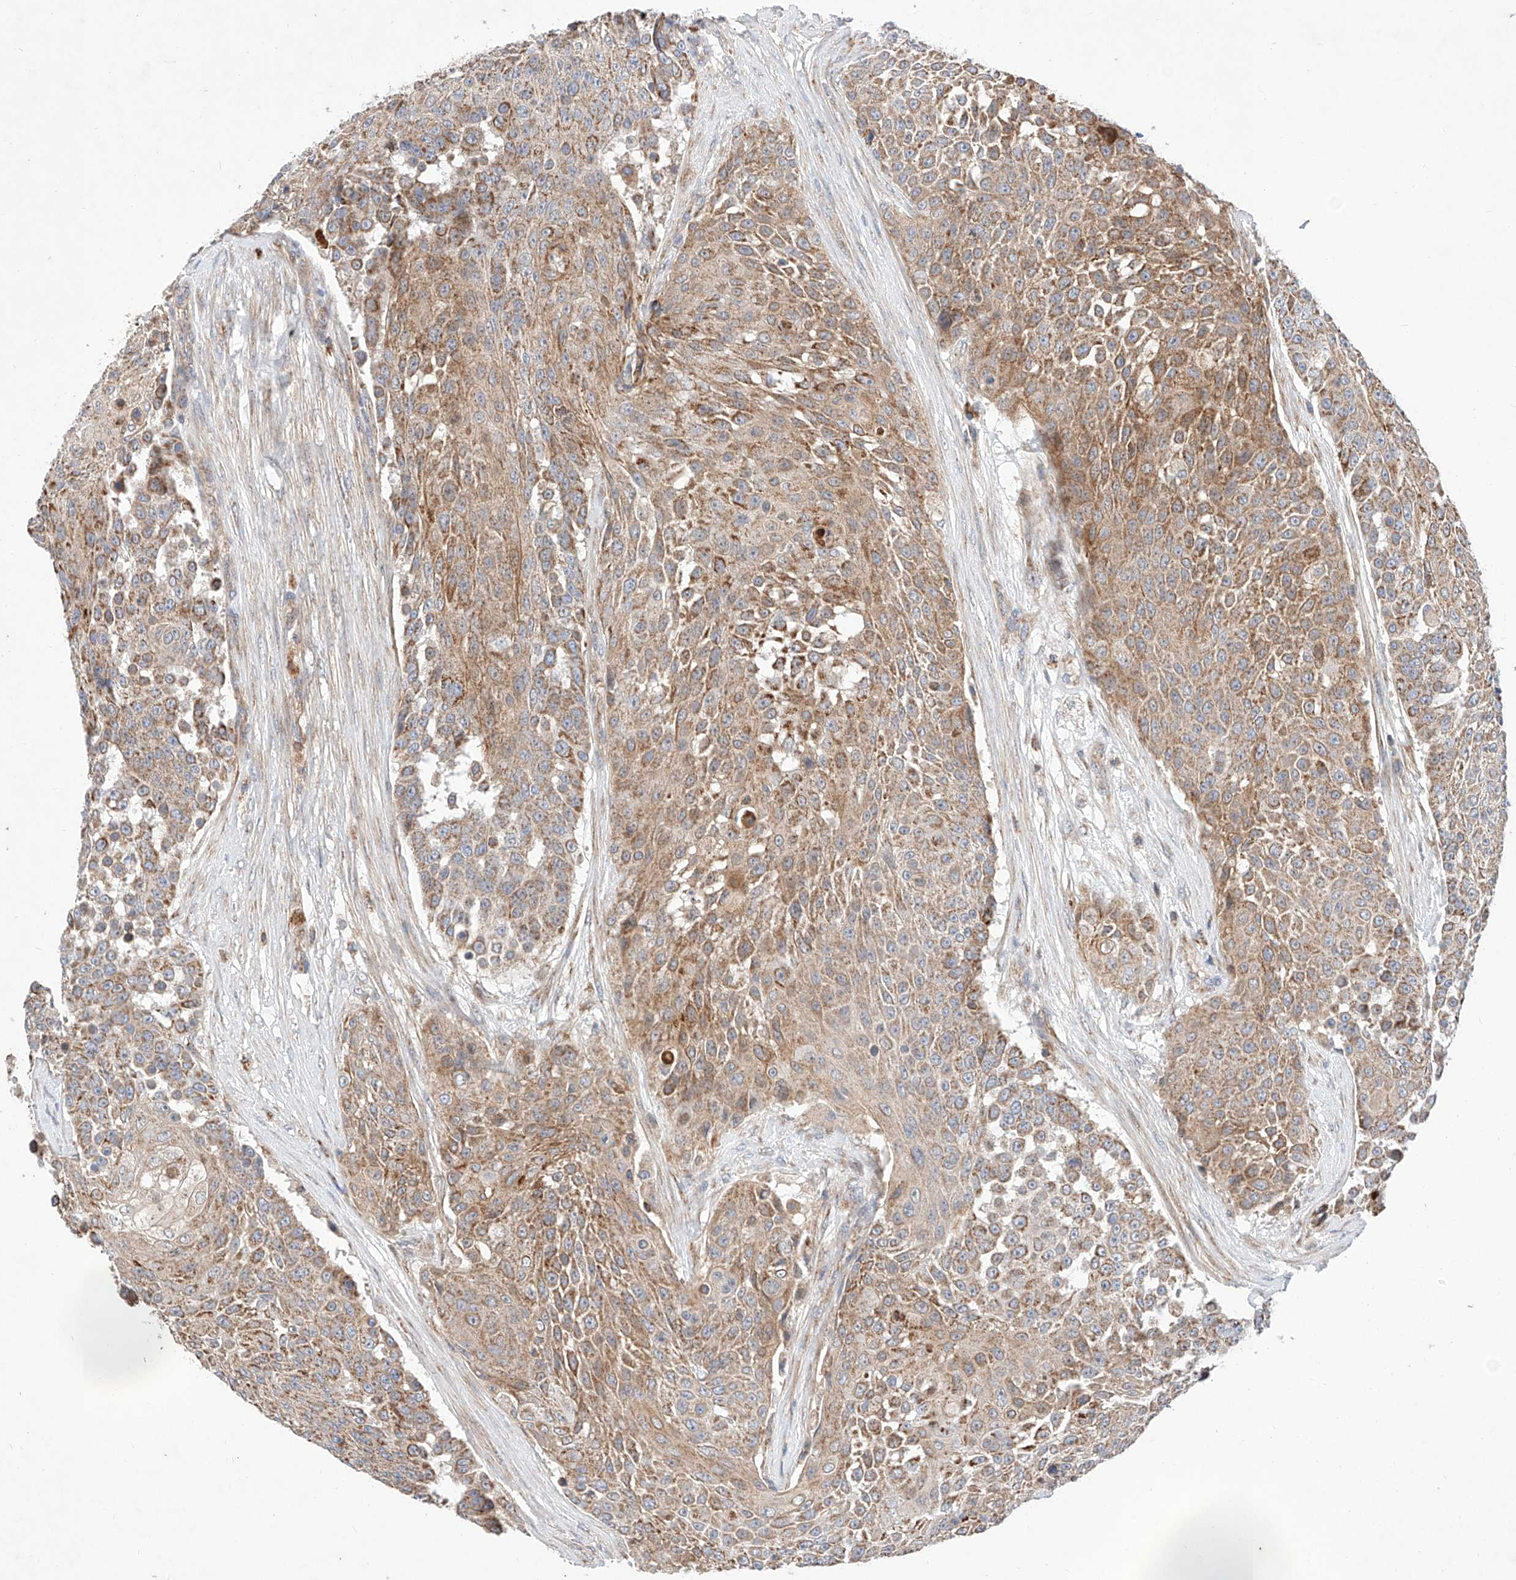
{"staining": {"intensity": "moderate", "quantity": ">75%", "location": "cytoplasmic/membranous"}, "tissue": "urothelial cancer", "cell_type": "Tumor cells", "image_type": "cancer", "snomed": [{"axis": "morphology", "description": "Urothelial carcinoma, High grade"}, {"axis": "topography", "description": "Urinary bladder"}], "caption": "High-power microscopy captured an immunohistochemistry image of urothelial cancer, revealing moderate cytoplasmic/membranous positivity in about >75% of tumor cells.", "gene": "NR1D1", "patient": {"sex": "female", "age": 63}}